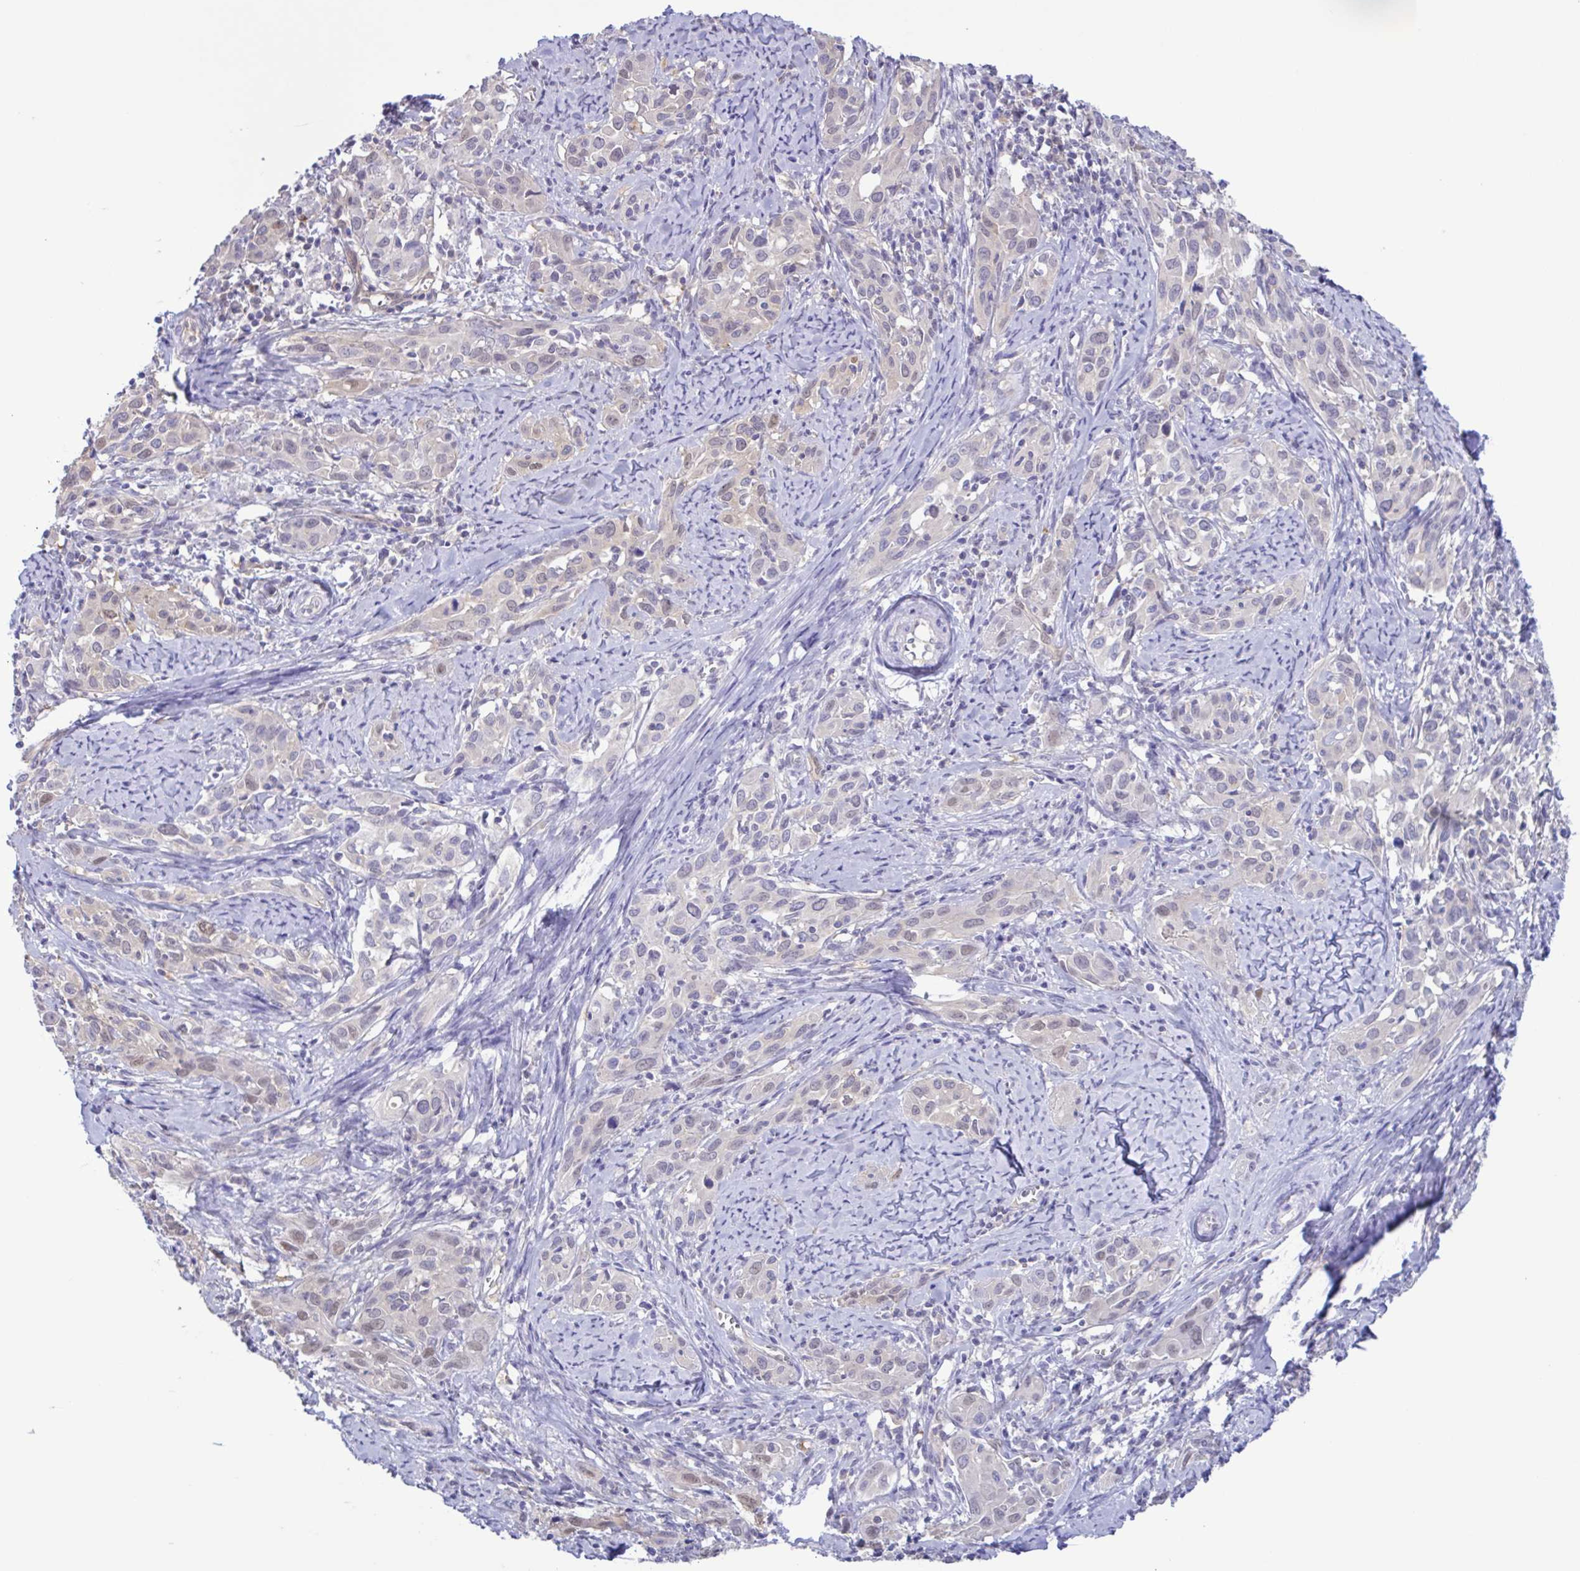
{"staining": {"intensity": "negative", "quantity": "none", "location": "none"}, "tissue": "cervical cancer", "cell_type": "Tumor cells", "image_type": "cancer", "snomed": [{"axis": "morphology", "description": "Squamous cell carcinoma, NOS"}, {"axis": "topography", "description": "Cervix"}], "caption": "Human squamous cell carcinoma (cervical) stained for a protein using IHC exhibits no positivity in tumor cells.", "gene": "LDHC", "patient": {"sex": "female", "age": 51}}